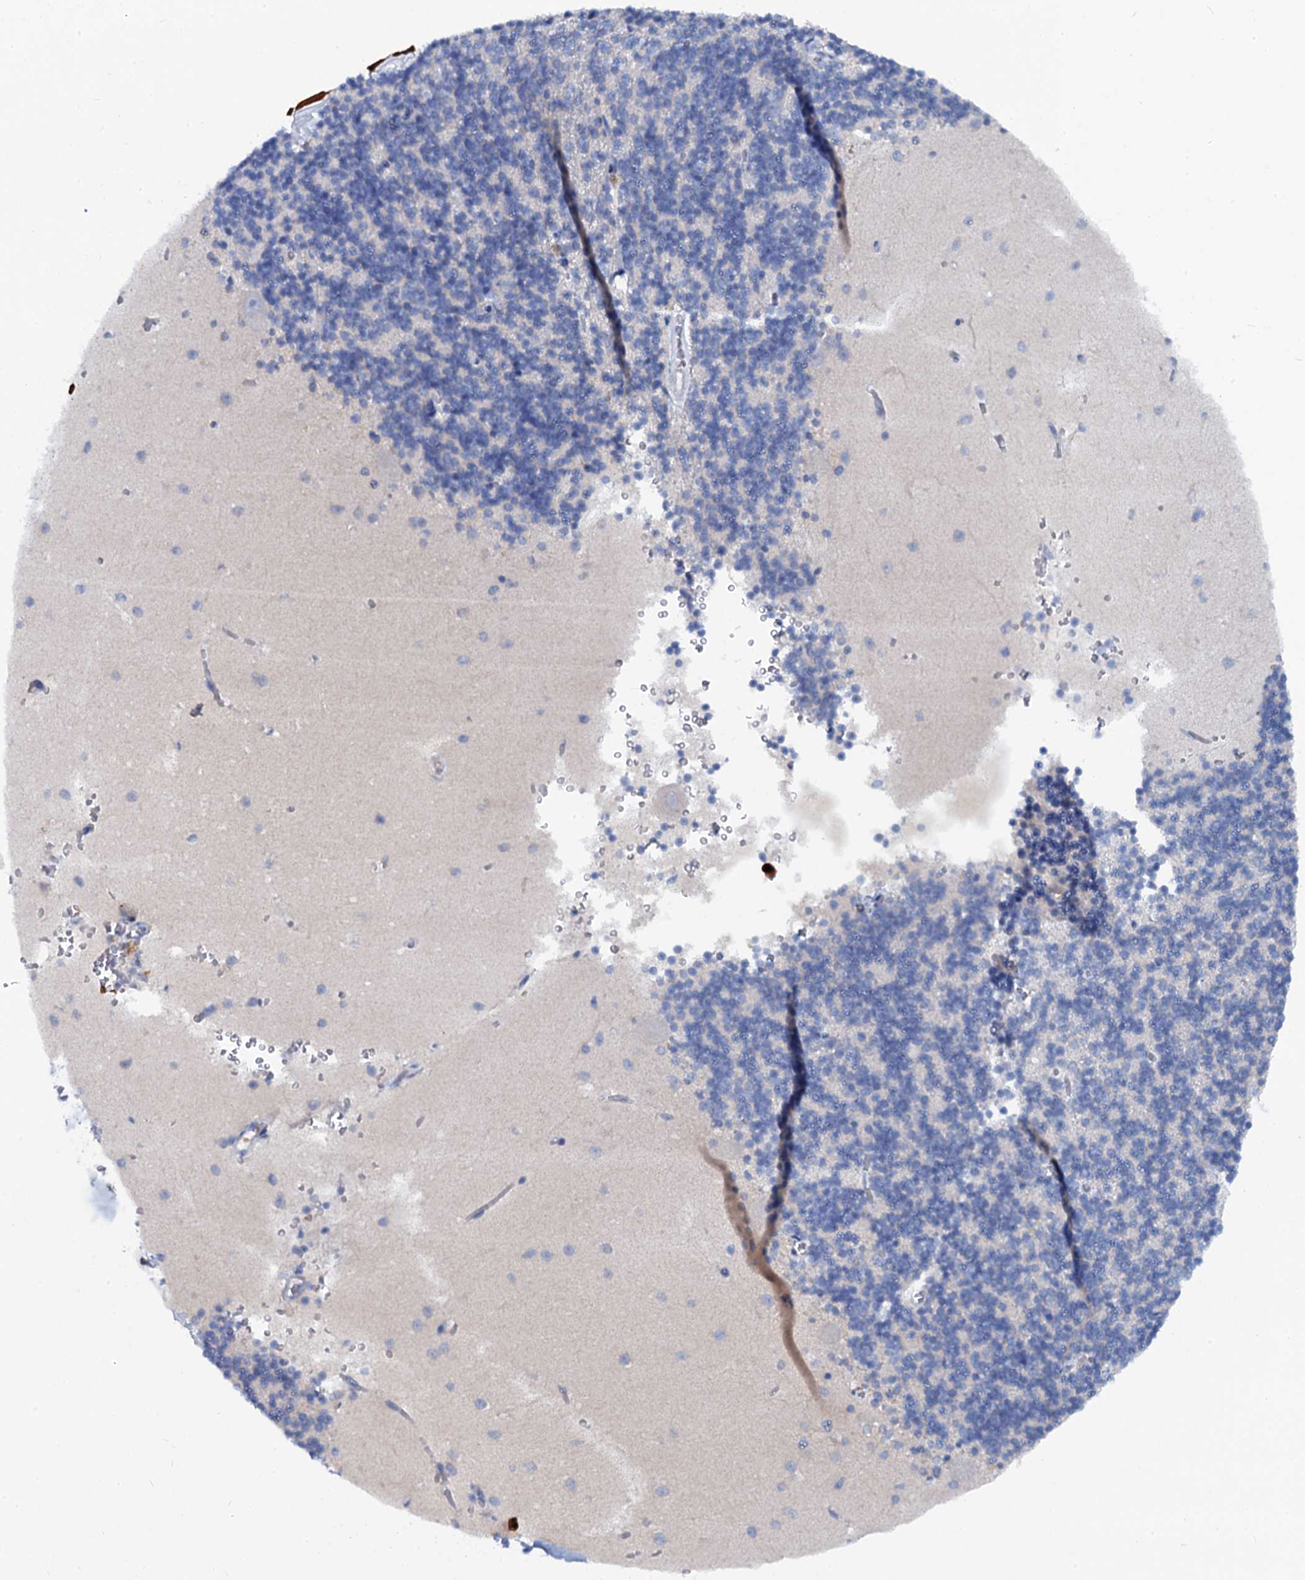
{"staining": {"intensity": "negative", "quantity": "none", "location": "none"}, "tissue": "cerebellum", "cell_type": "Cells in granular layer", "image_type": "normal", "snomed": [{"axis": "morphology", "description": "Normal tissue, NOS"}, {"axis": "topography", "description": "Cerebellum"}], "caption": "Immunohistochemistry of unremarkable cerebellum displays no staining in cells in granular layer.", "gene": "OTOL1", "patient": {"sex": "male", "age": 54}}